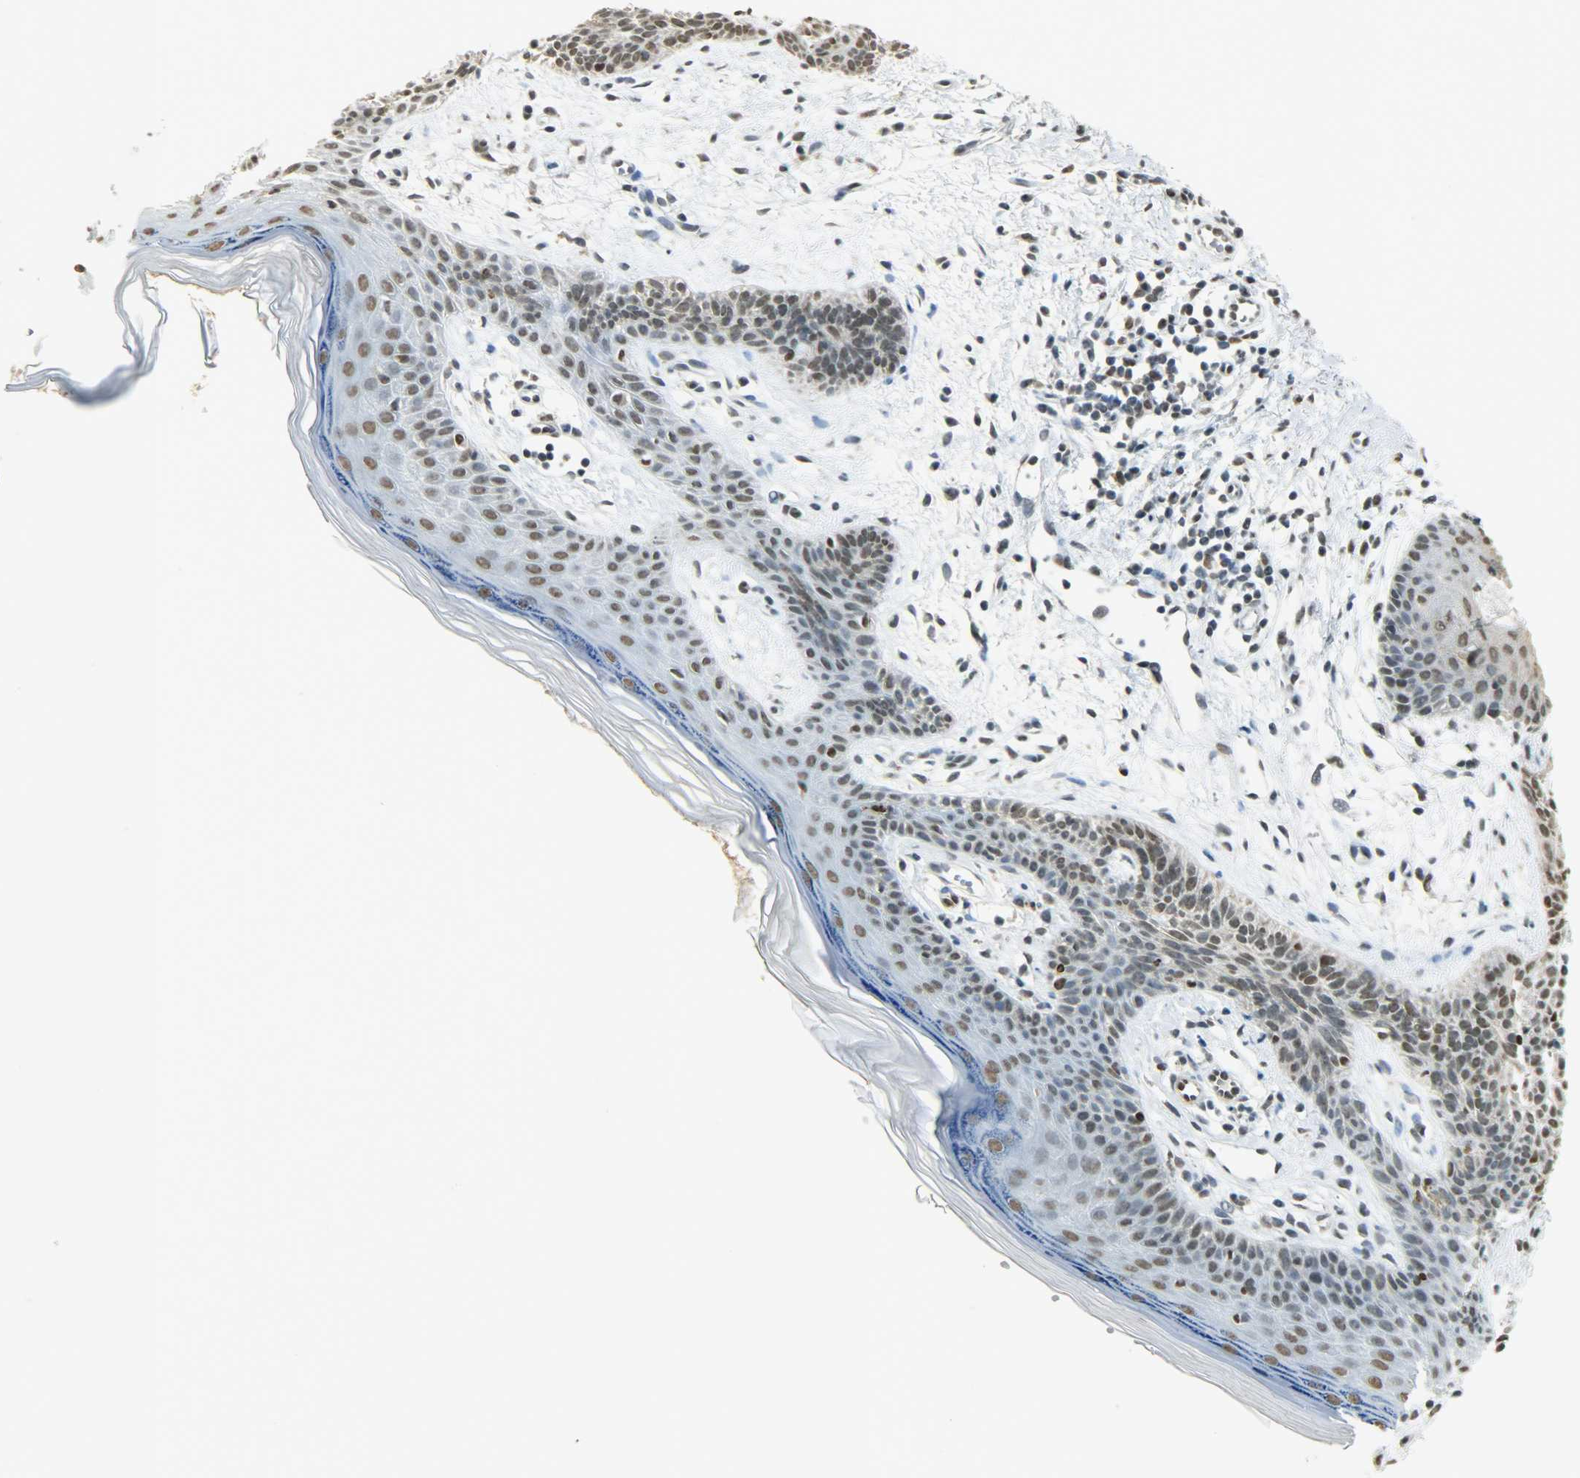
{"staining": {"intensity": "moderate", "quantity": ">75%", "location": "nuclear"}, "tissue": "skin cancer", "cell_type": "Tumor cells", "image_type": "cancer", "snomed": [{"axis": "morphology", "description": "Normal tissue, NOS"}, {"axis": "morphology", "description": "Basal cell carcinoma"}, {"axis": "topography", "description": "Skin"}], "caption": "A medium amount of moderate nuclear expression is seen in approximately >75% of tumor cells in skin cancer (basal cell carcinoma) tissue. Immunohistochemistry (ihc) stains the protein in brown and the nuclei are stained blue.", "gene": "MYEF2", "patient": {"sex": "female", "age": 69}}